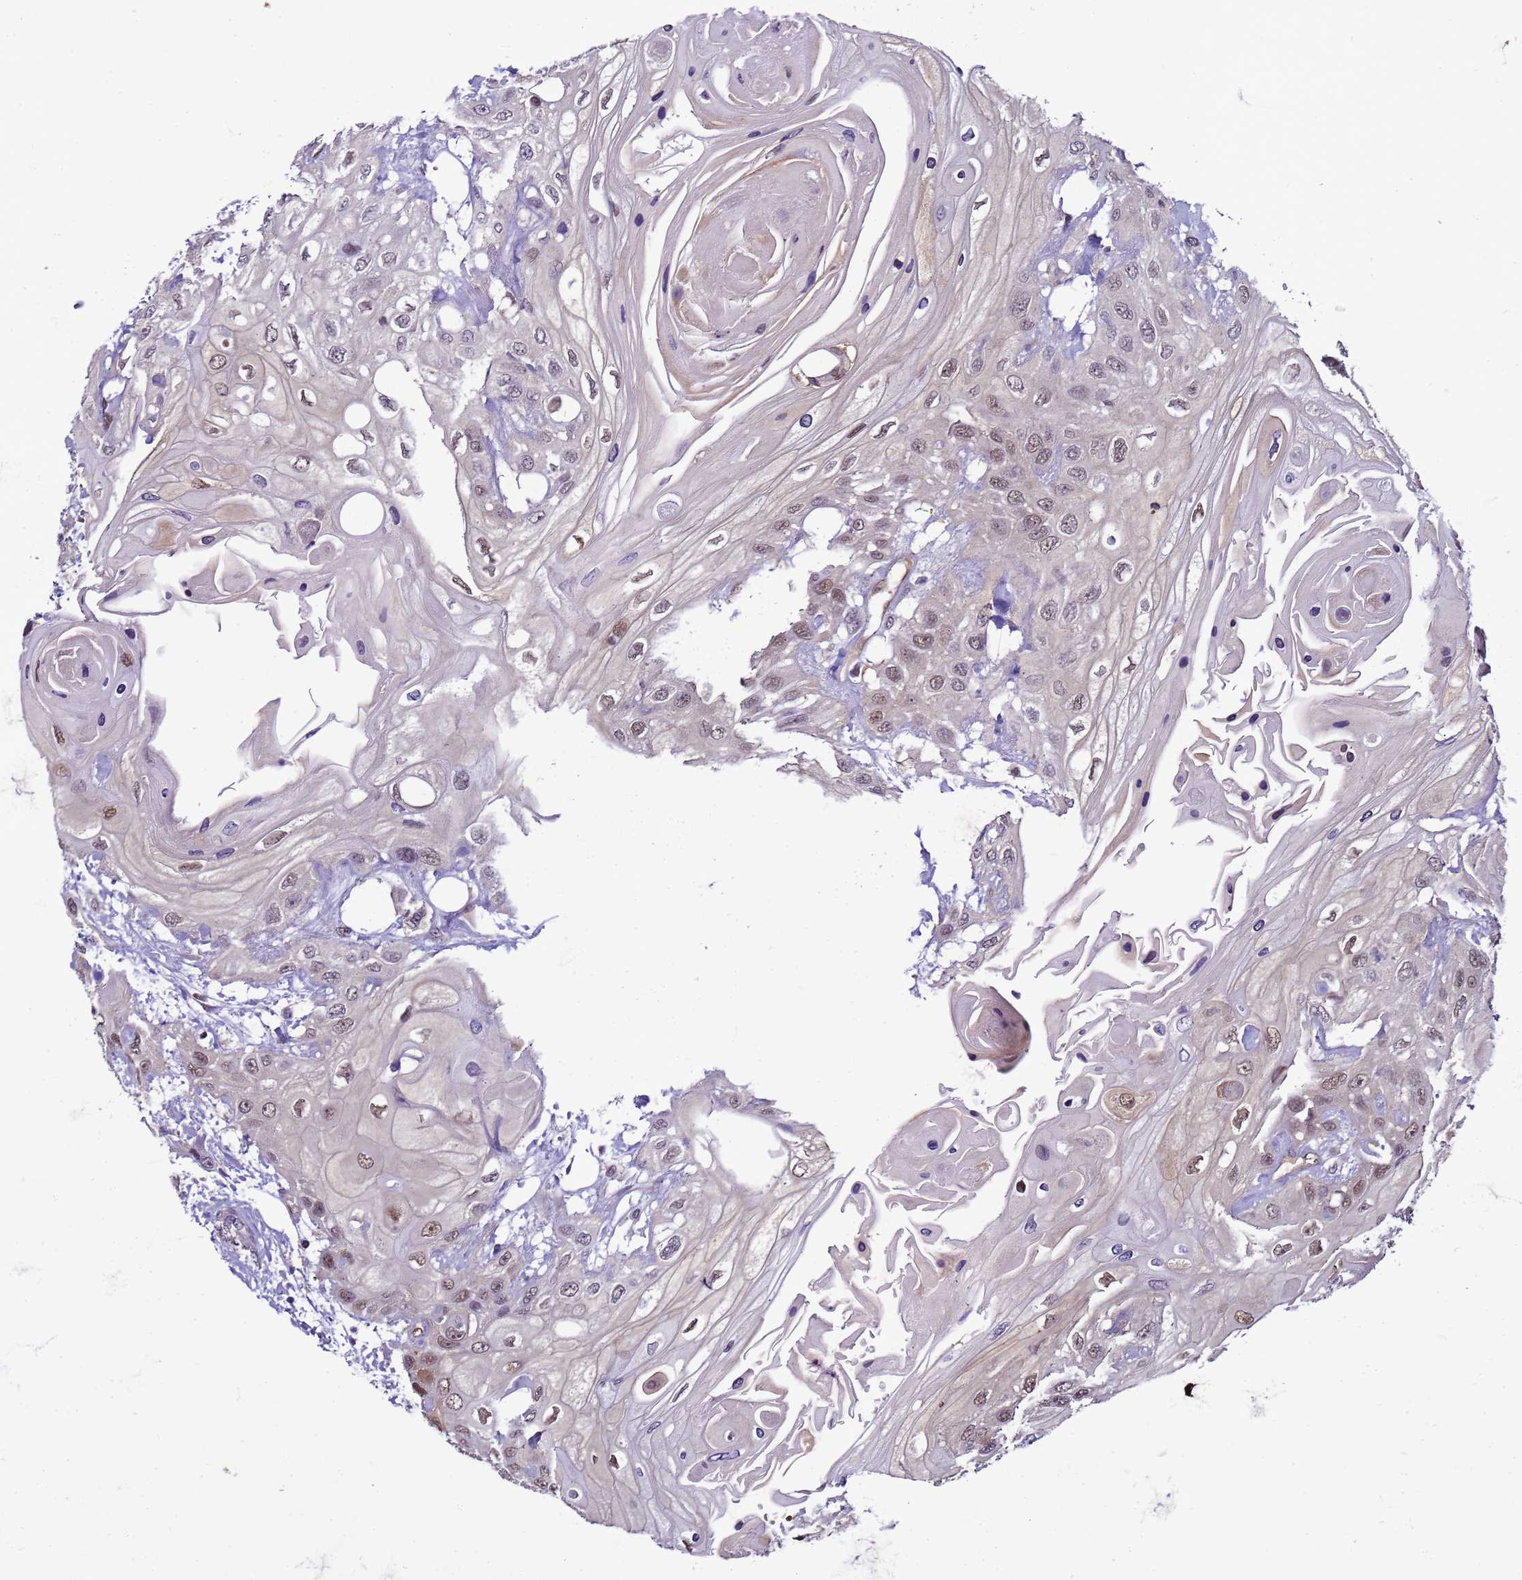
{"staining": {"intensity": "weak", "quantity": "25%-75%", "location": "nuclear"}, "tissue": "head and neck cancer", "cell_type": "Tumor cells", "image_type": "cancer", "snomed": [{"axis": "morphology", "description": "Squamous cell carcinoma, NOS"}, {"axis": "topography", "description": "Head-Neck"}], "caption": "Head and neck cancer (squamous cell carcinoma) stained with IHC exhibits weak nuclear staining in about 25%-75% of tumor cells.", "gene": "DDI2", "patient": {"sex": "female", "age": 43}}